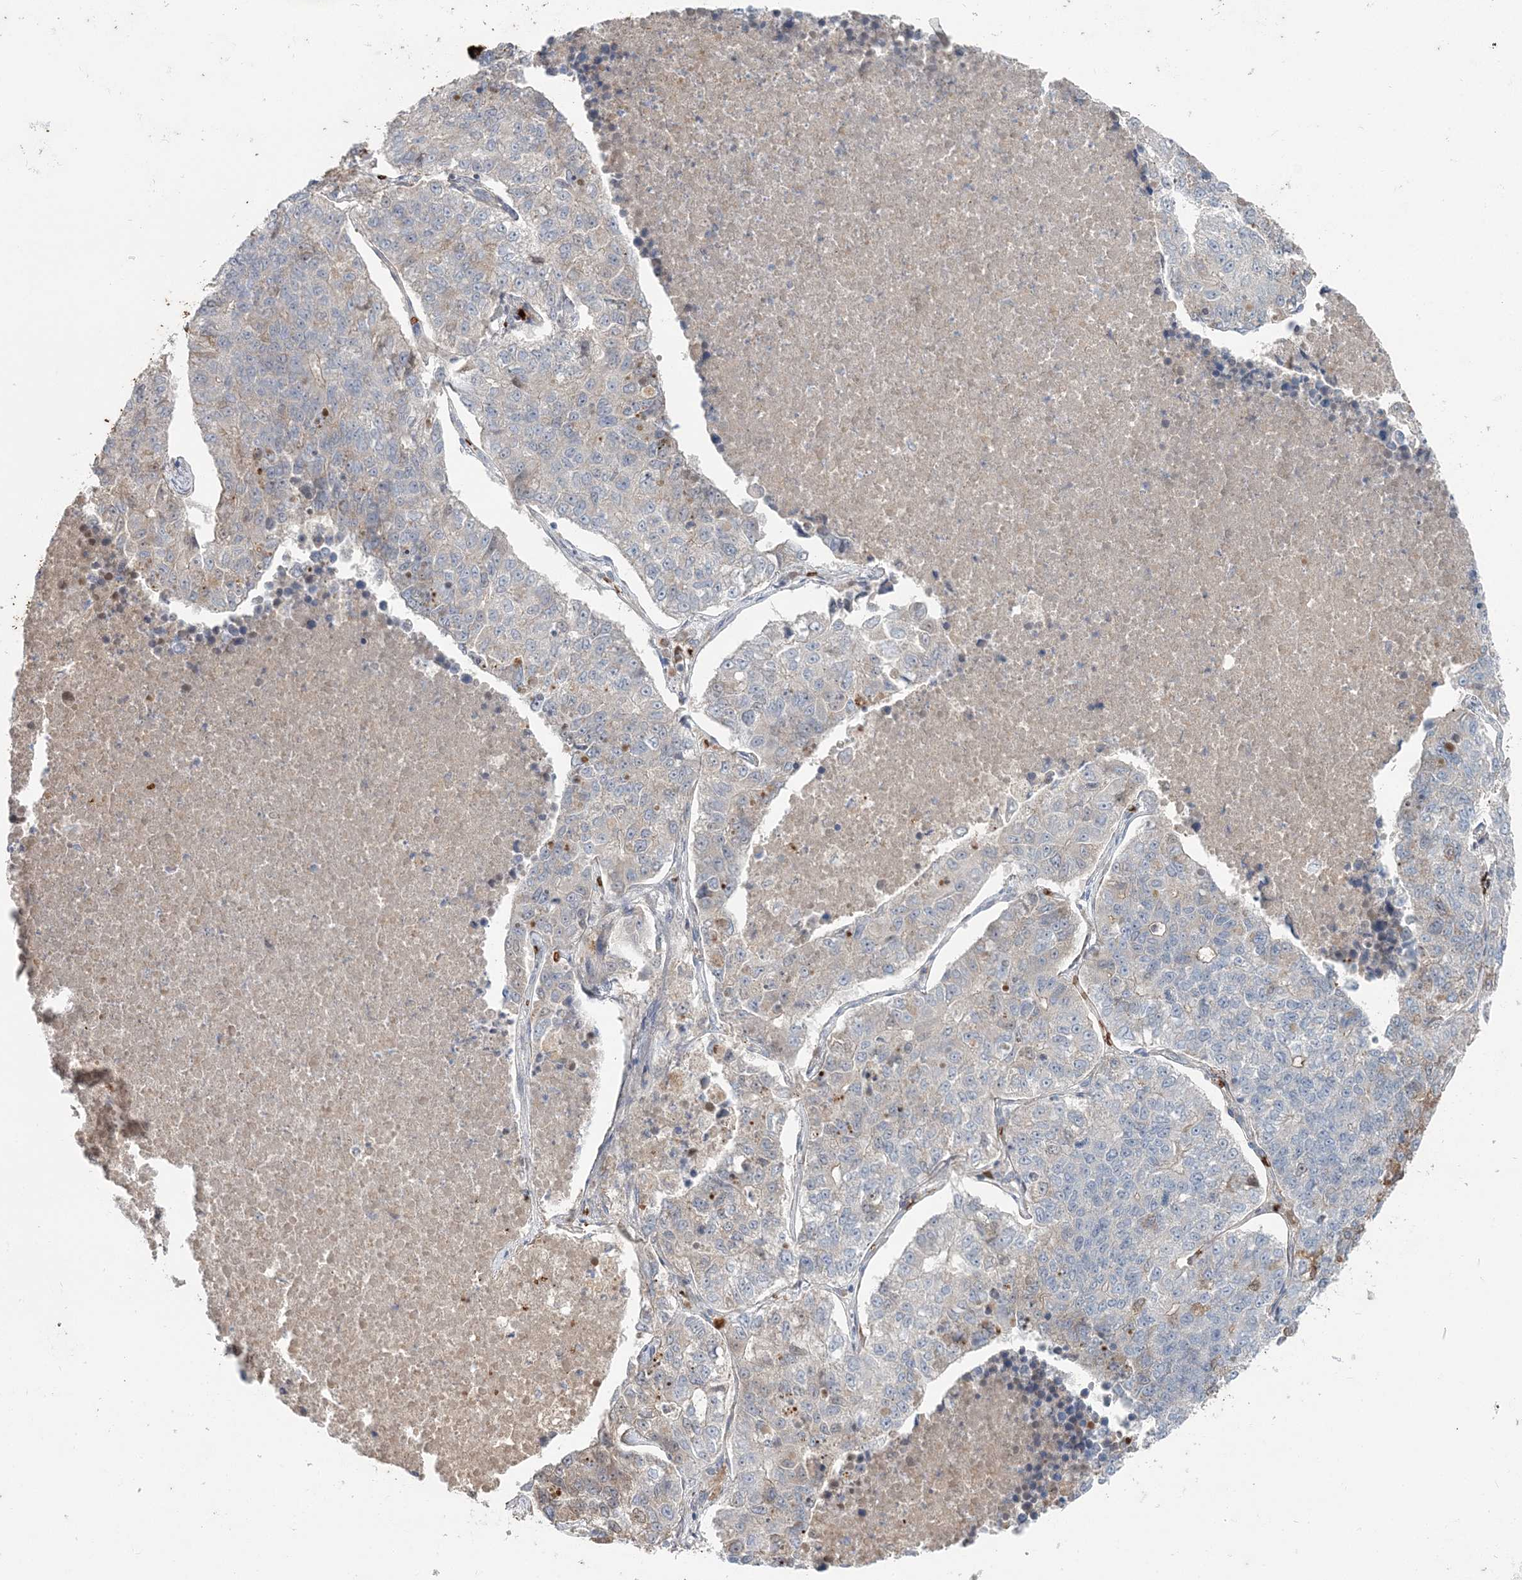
{"staining": {"intensity": "negative", "quantity": "none", "location": "none"}, "tissue": "lung cancer", "cell_type": "Tumor cells", "image_type": "cancer", "snomed": [{"axis": "morphology", "description": "Adenocarcinoma, NOS"}, {"axis": "topography", "description": "Lung"}], "caption": "Tumor cells show no significant expression in lung adenocarcinoma.", "gene": "SERINC1", "patient": {"sex": "male", "age": 49}}